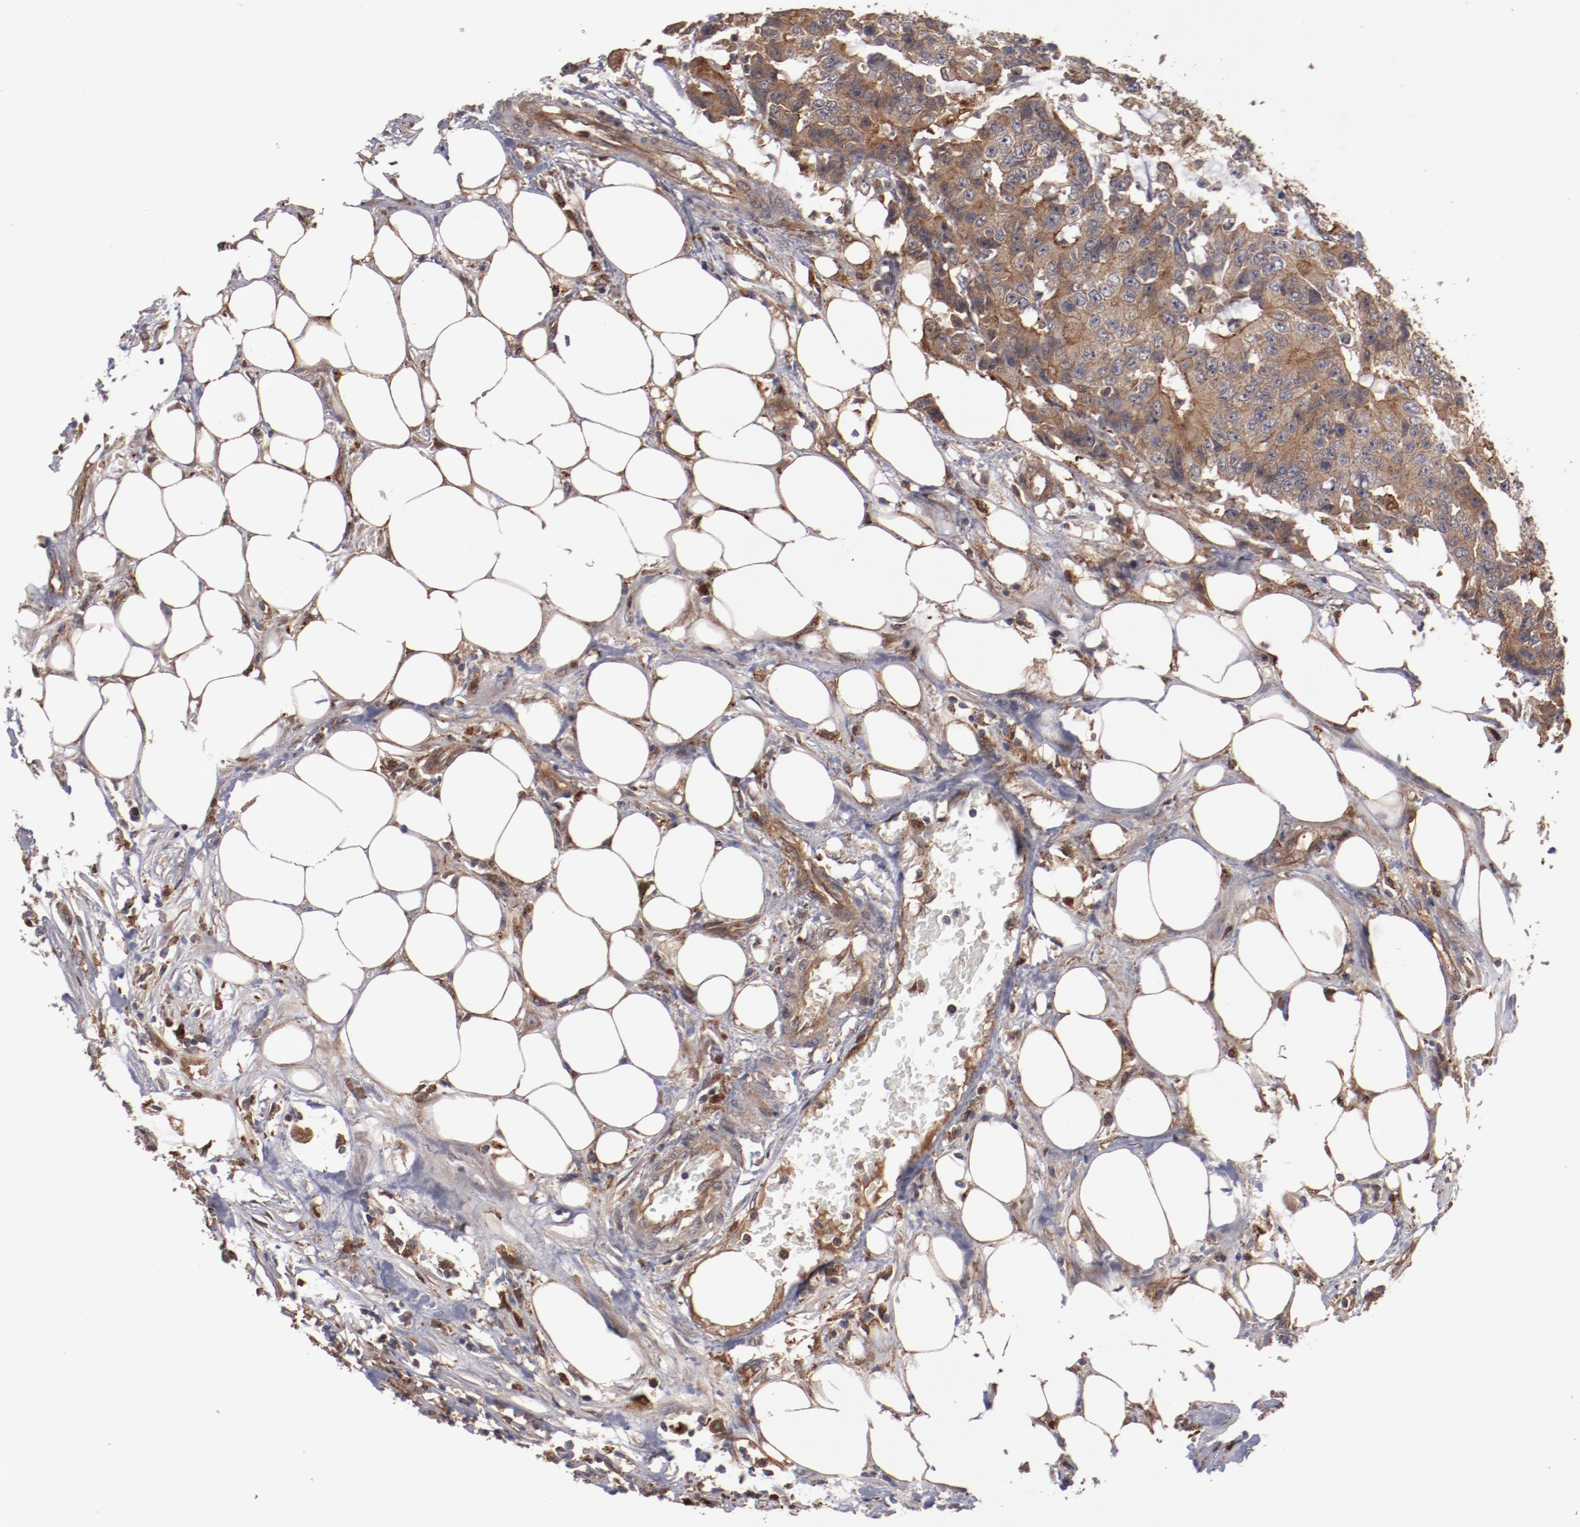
{"staining": {"intensity": "moderate", "quantity": ">75%", "location": "cytoplasmic/membranous"}, "tissue": "colorectal cancer", "cell_type": "Tumor cells", "image_type": "cancer", "snomed": [{"axis": "morphology", "description": "Adenocarcinoma, NOS"}, {"axis": "topography", "description": "Colon"}], "caption": "Immunohistochemical staining of adenocarcinoma (colorectal) exhibits moderate cytoplasmic/membranous protein positivity in about >75% of tumor cells.", "gene": "DNAAF2", "patient": {"sex": "female", "age": 86}}